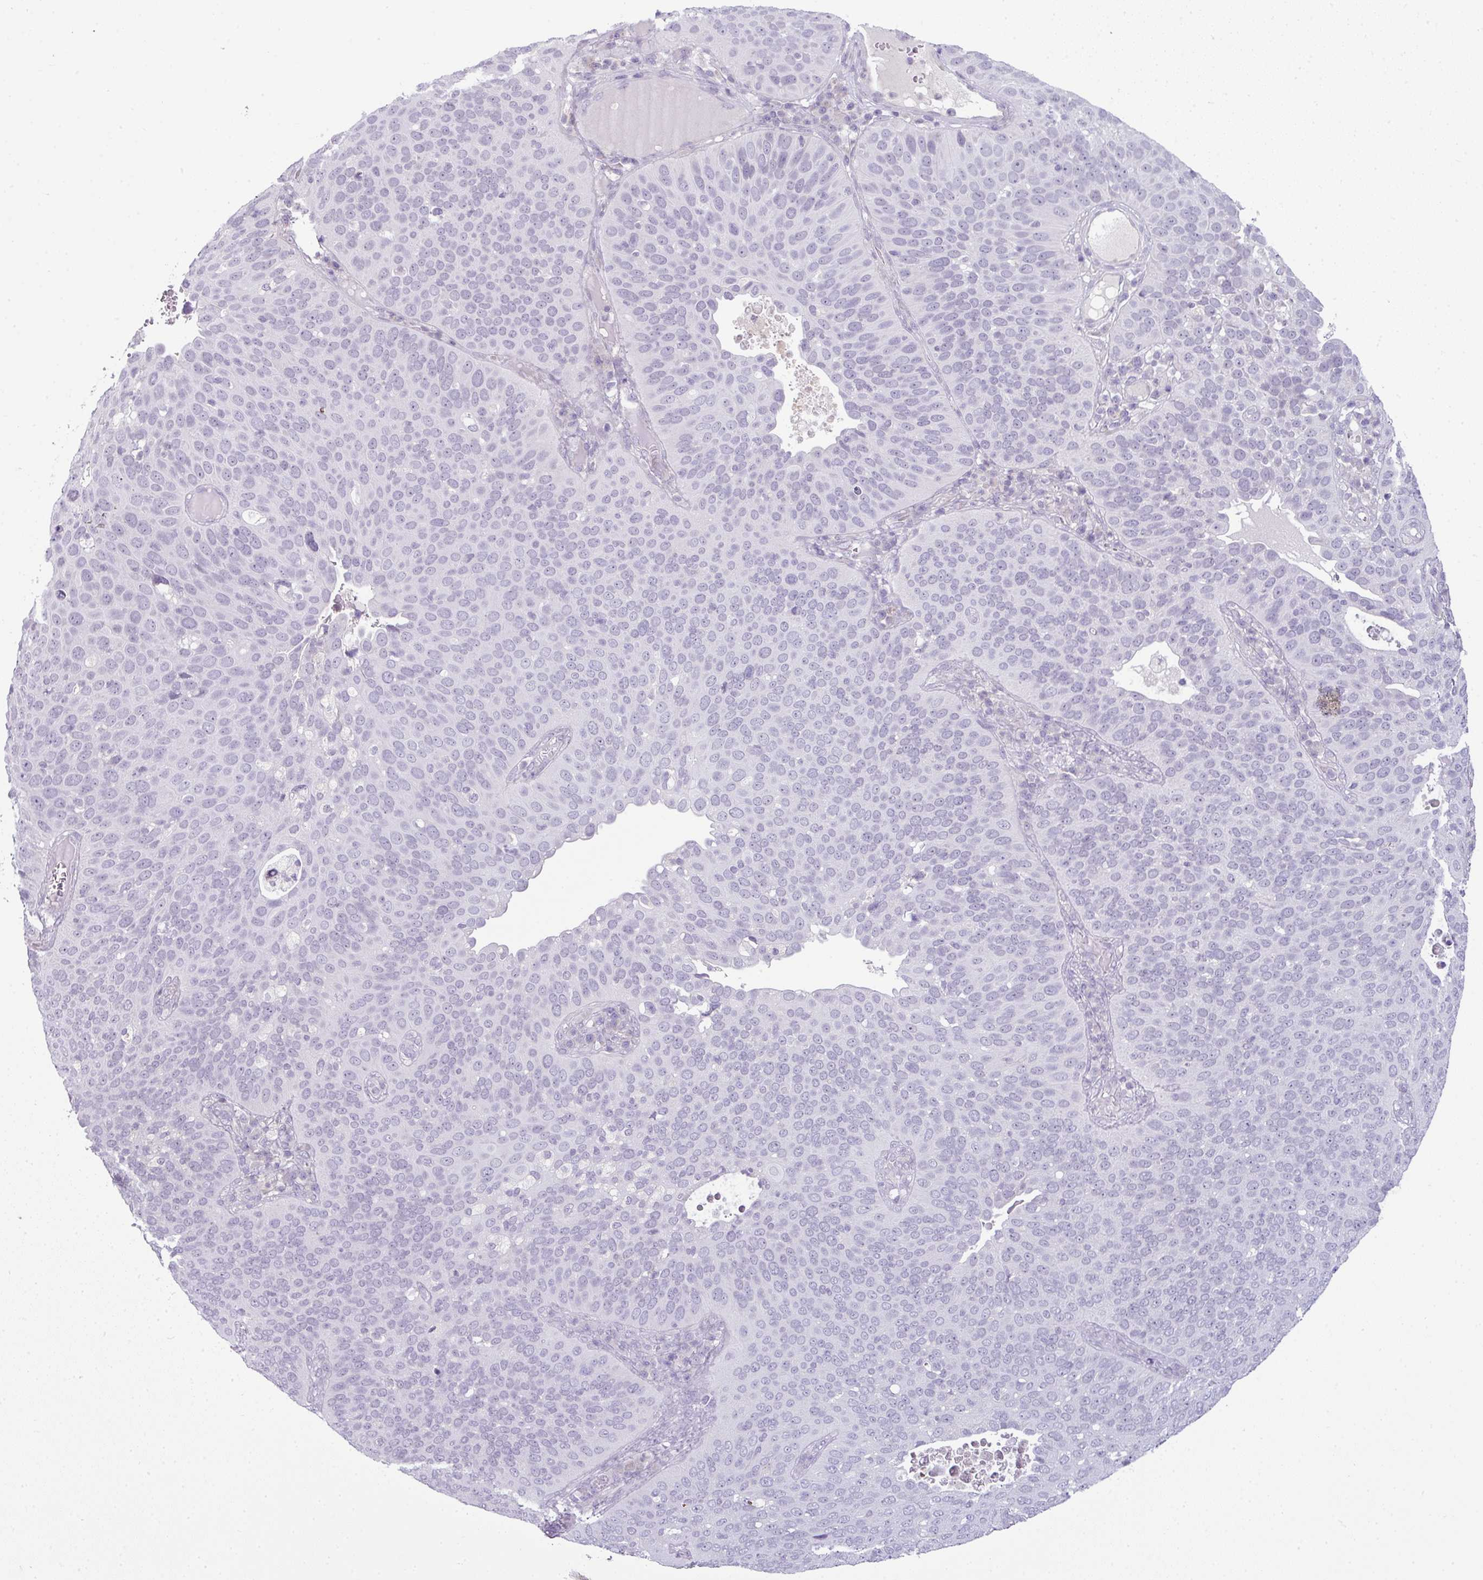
{"staining": {"intensity": "negative", "quantity": "none", "location": "none"}, "tissue": "cervical cancer", "cell_type": "Tumor cells", "image_type": "cancer", "snomed": [{"axis": "morphology", "description": "Squamous cell carcinoma, NOS"}, {"axis": "topography", "description": "Cervix"}], "caption": "There is no significant positivity in tumor cells of cervical cancer.", "gene": "HBEGF", "patient": {"sex": "female", "age": 36}}